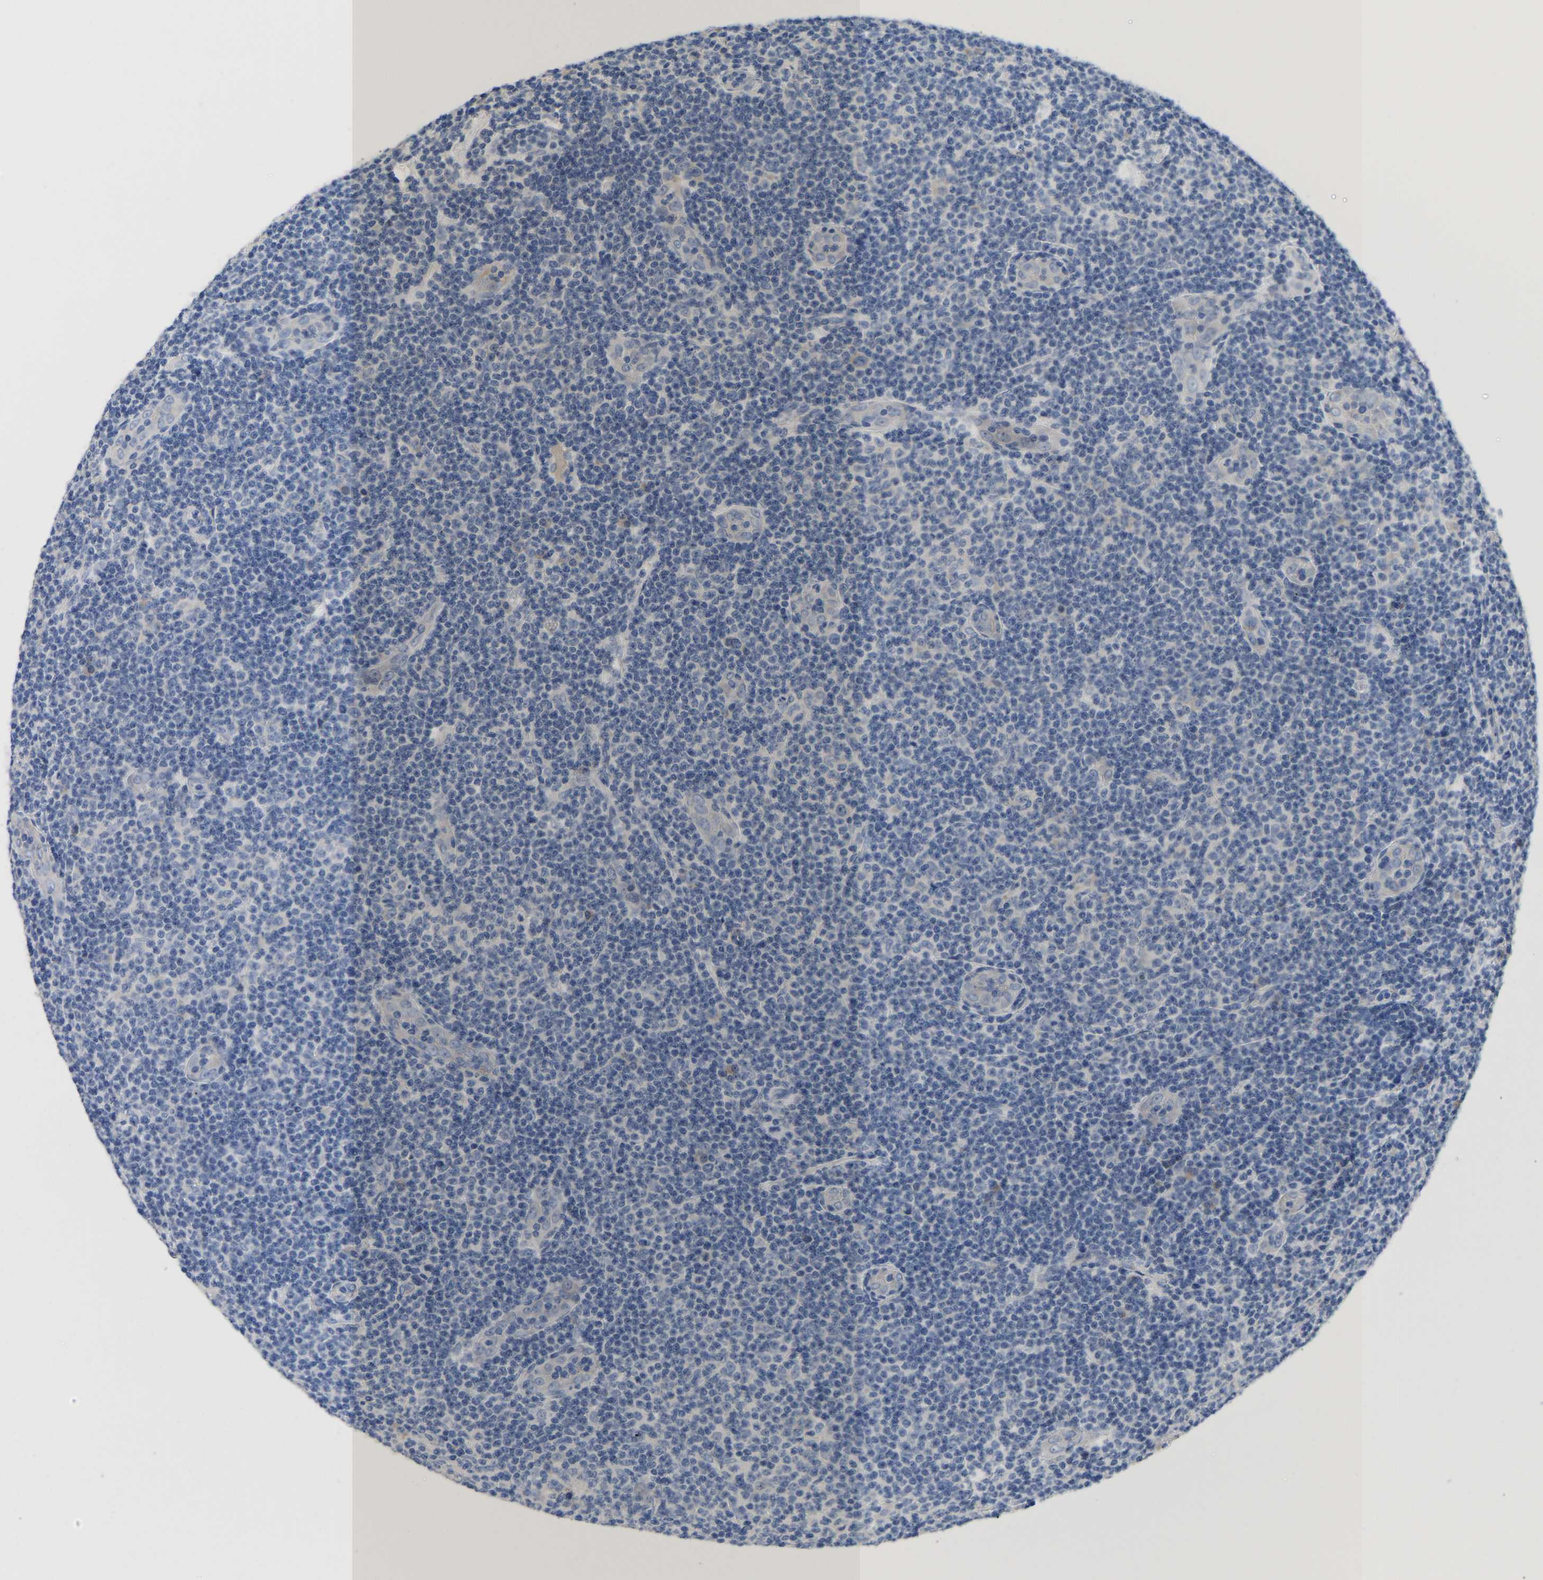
{"staining": {"intensity": "negative", "quantity": "none", "location": "none"}, "tissue": "lymphoma", "cell_type": "Tumor cells", "image_type": "cancer", "snomed": [{"axis": "morphology", "description": "Malignant lymphoma, non-Hodgkin's type, Low grade"}, {"axis": "topography", "description": "Lymph node"}], "caption": "High power microscopy image of an immunohistochemistry histopathology image of lymphoma, revealing no significant positivity in tumor cells.", "gene": "ABCA10", "patient": {"sex": "male", "age": 83}}